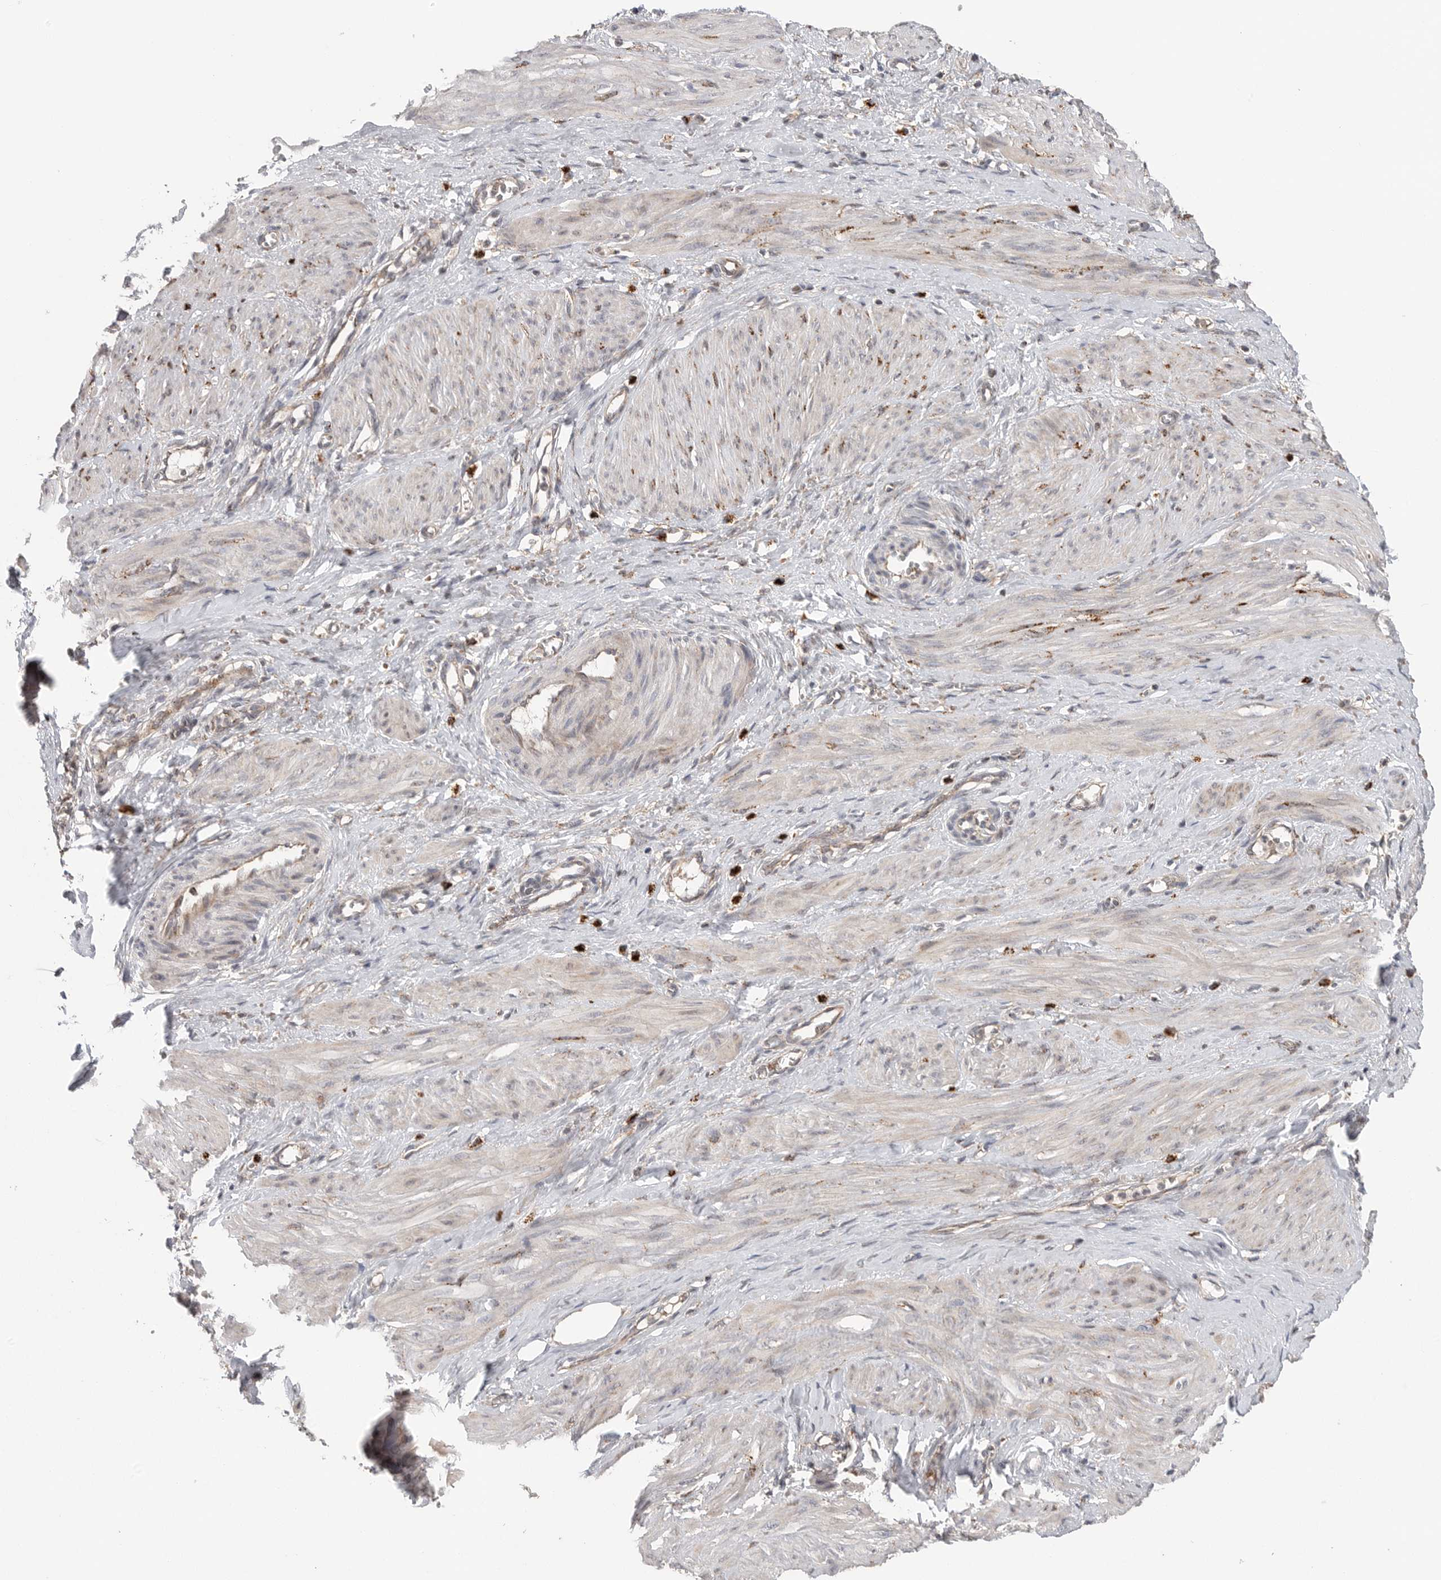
{"staining": {"intensity": "weak", "quantity": ">75%", "location": "cytoplasmic/membranous"}, "tissue": "smooth muscle", "cell_type": "Smooth muscle cells", "image_type": "normal", "snomed": [{"axis": "morphology", "description": "Normal tissue, NOS"}, {"axis": "topography", "description": "Endometrium"}], "caption": "The immunohistochemical stain highlights weak cytoplasmic/membranous staining in smooth muscle cells of benign smooth muscle. (IHC, brightfield microscopy, high magnification).", "gene": "GALNS", "patient": {"sex": "female", "age": 33}}